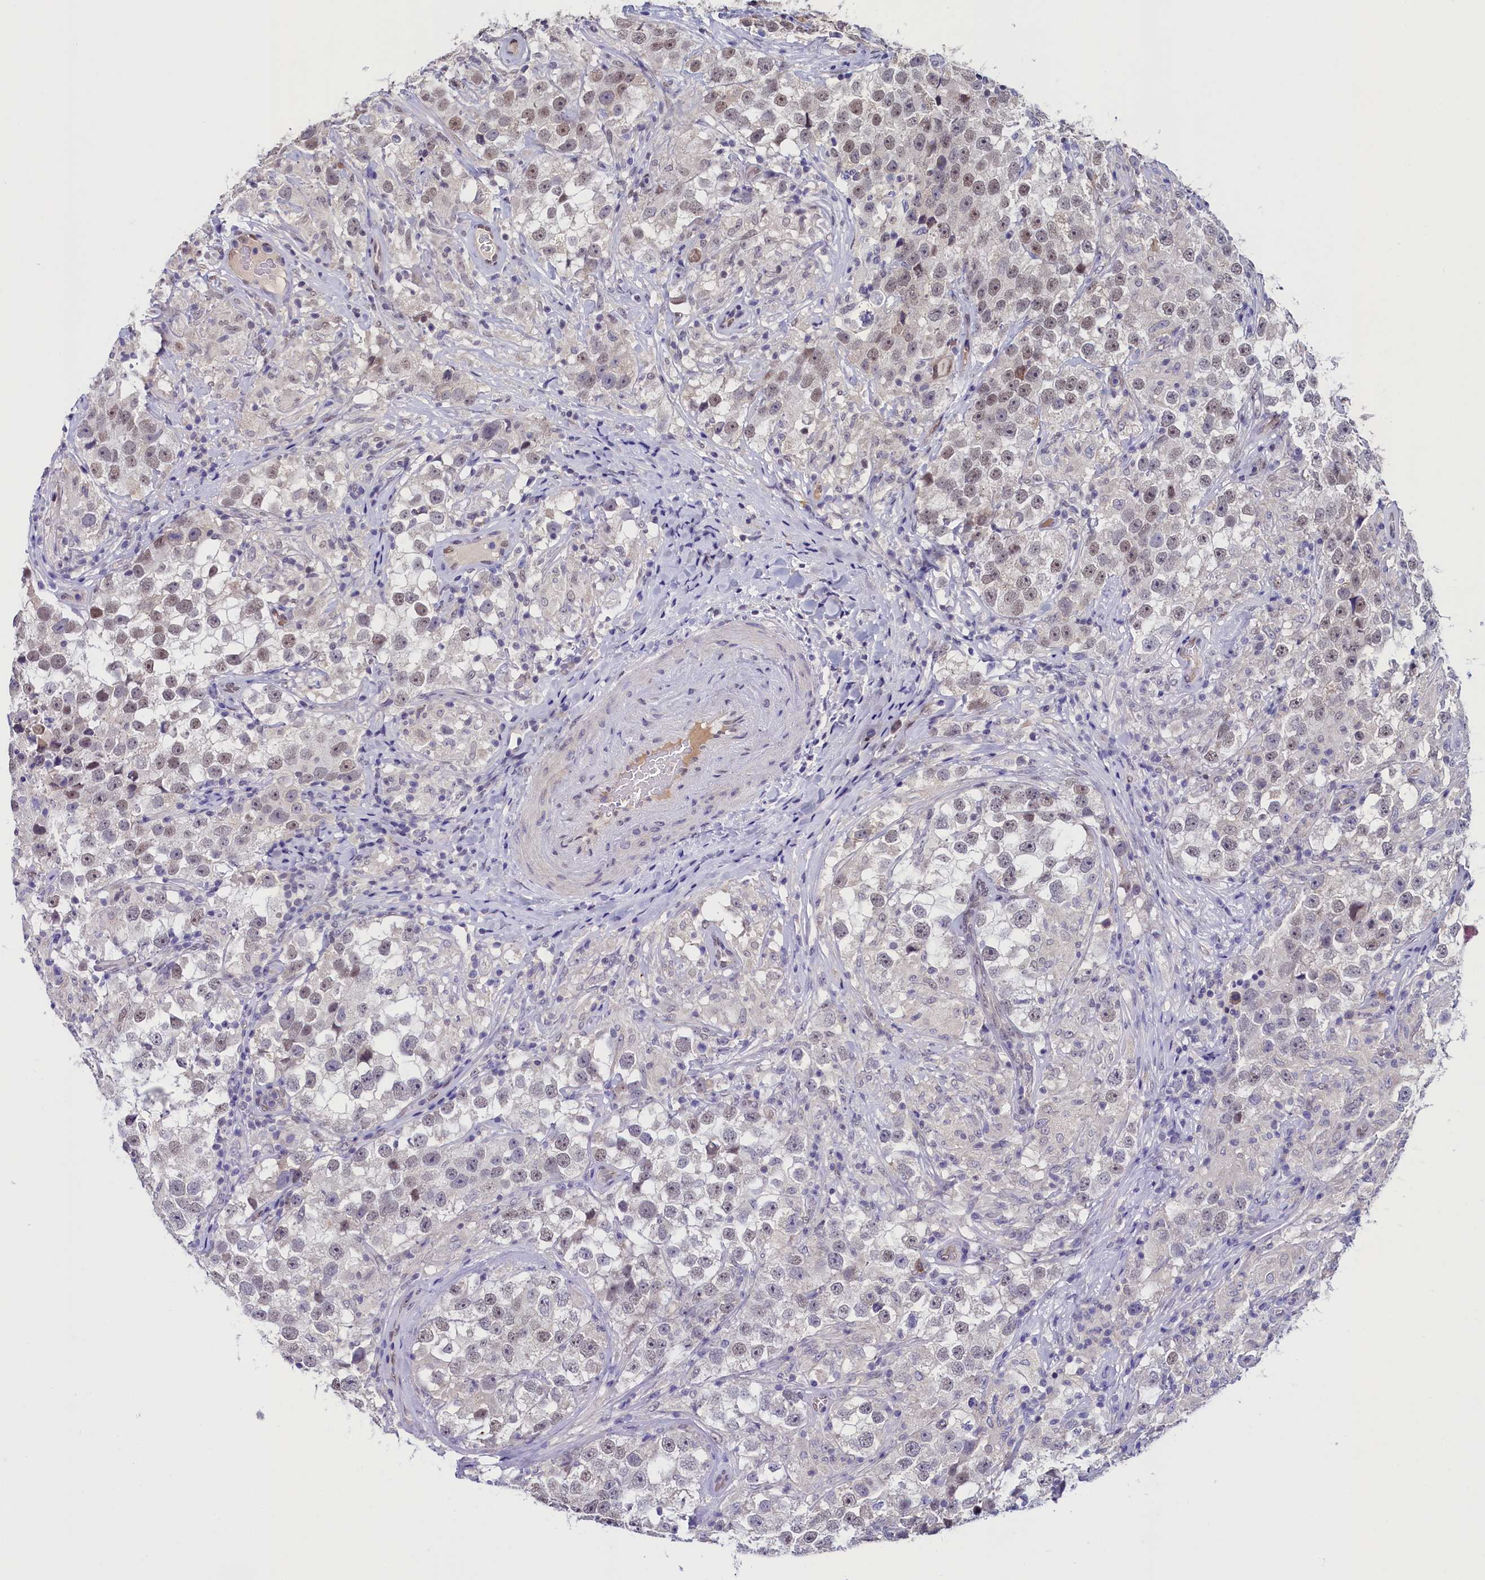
{"staining": {"intensity": "moderate", "quantity": "25%-75%", "location": "nuclear"}, "tissue": "testis cancer", "cell_type": "Tumor cells", "image_type": "cancer", "snomed": [{"axis": "morphology", "description": "Seminoma, NOS"}, {"axis": "topography", "description": "Testis"}], "caption": "Immunohistochemical staining of seminoma (testis) reveals medium levels of moderate nuclear protein staining in approximately 25%-75% of tumor cells.", "gene": "FLYWCH2", "patient": {"sex": "male", "age": 46}}